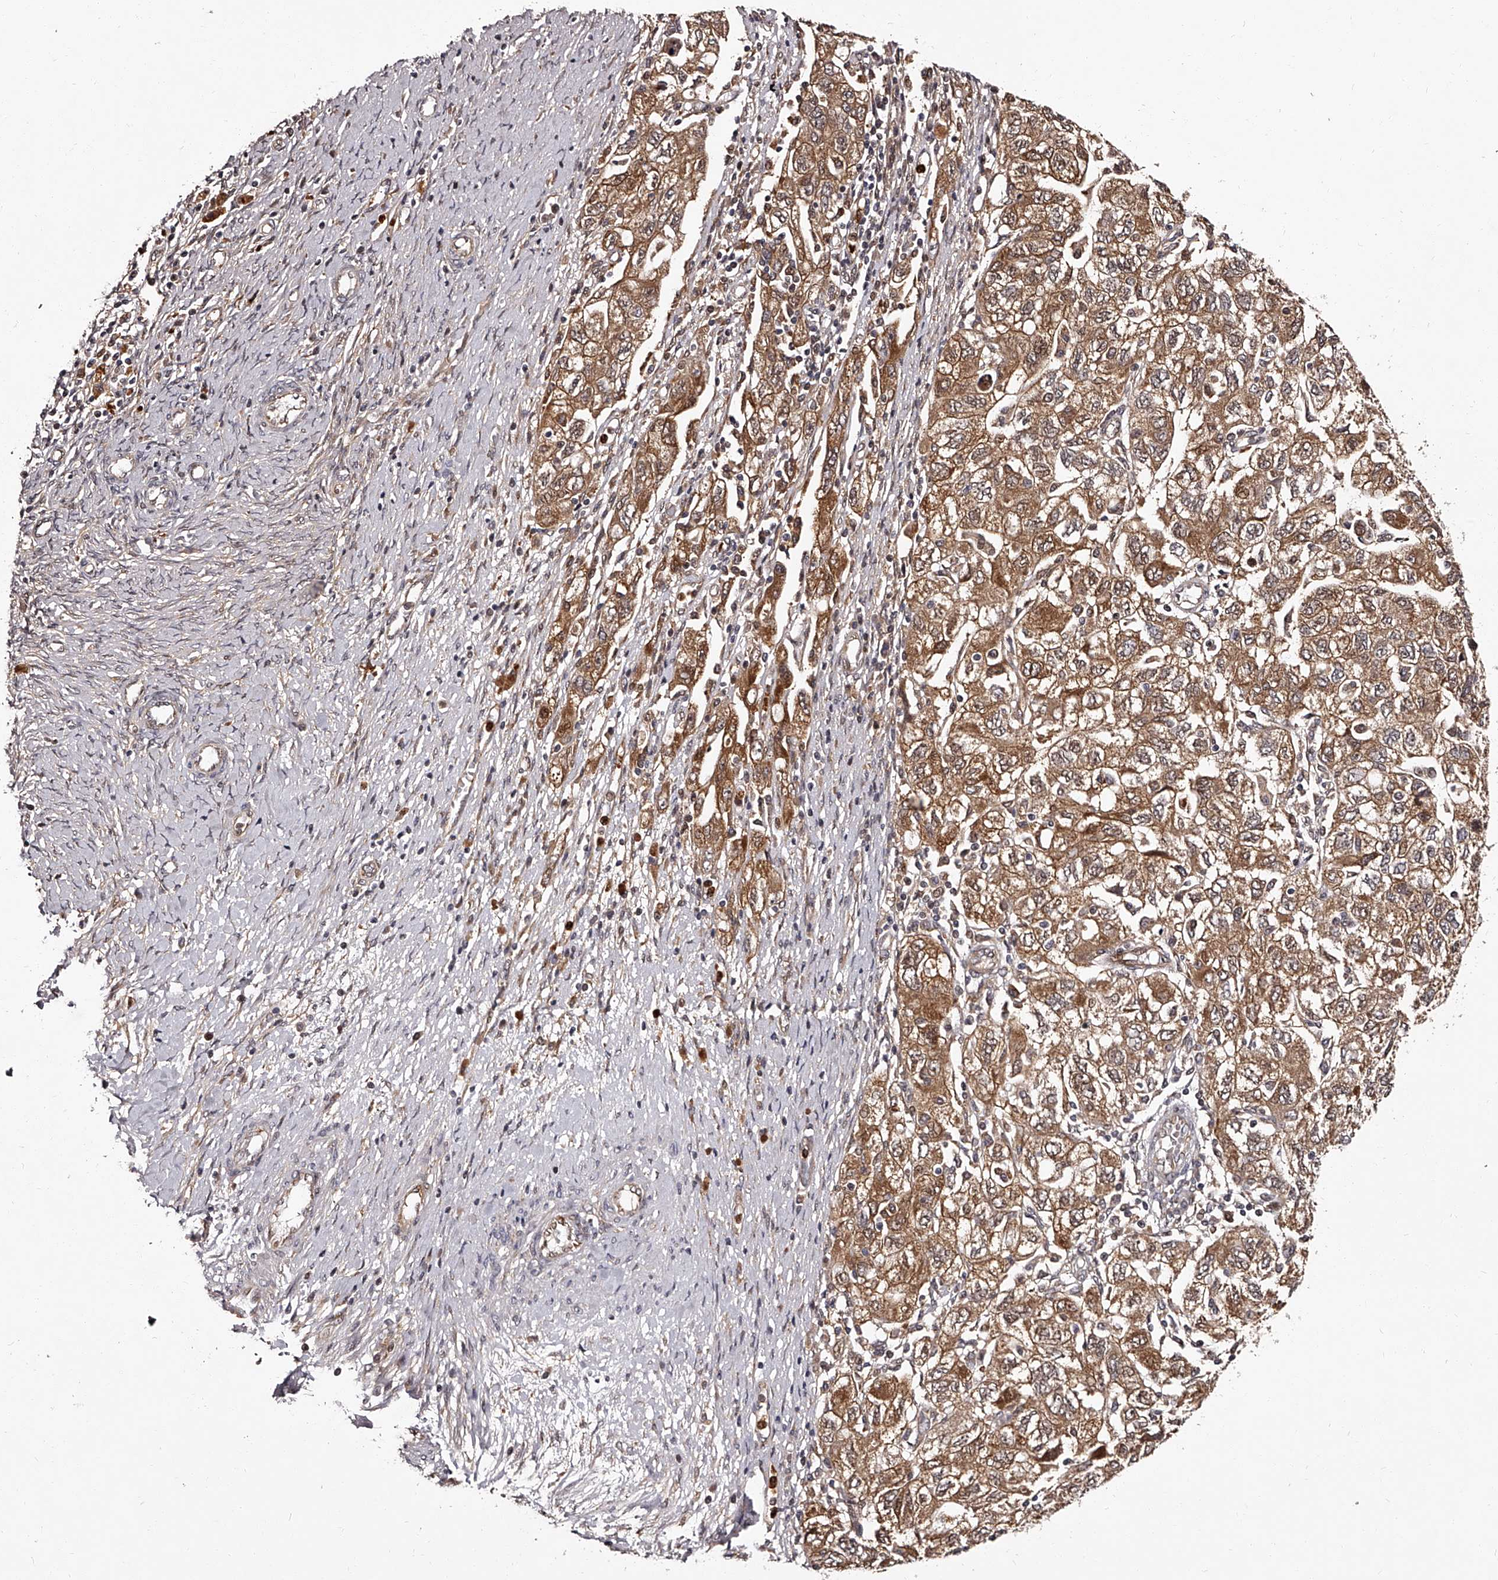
{"staining": {"intensity": "moderate", "quantity": ">75%", "location": "cytoplasmic/membranous"}, "tissue": "ovarian cancer", "cell_type": "Tumor cells", "image_type": "cancer", "snomed": [{"axis": "morphology", "description": "Carcinoma, NOS"}, {"axis": "morphology", "description": "Cystadenocarcinoma, serous, NOS"}, {"axis": "topography", "description": "Ovary"}], "caption": "This is a photomicrograph of IHC staining of carcinoma (ovarian), which shows moderate positivity in the cytoplasmic/membranous of tumor cells.", "gene": "RSC1A1", "patient": {"sex": "female", "age": 69}}